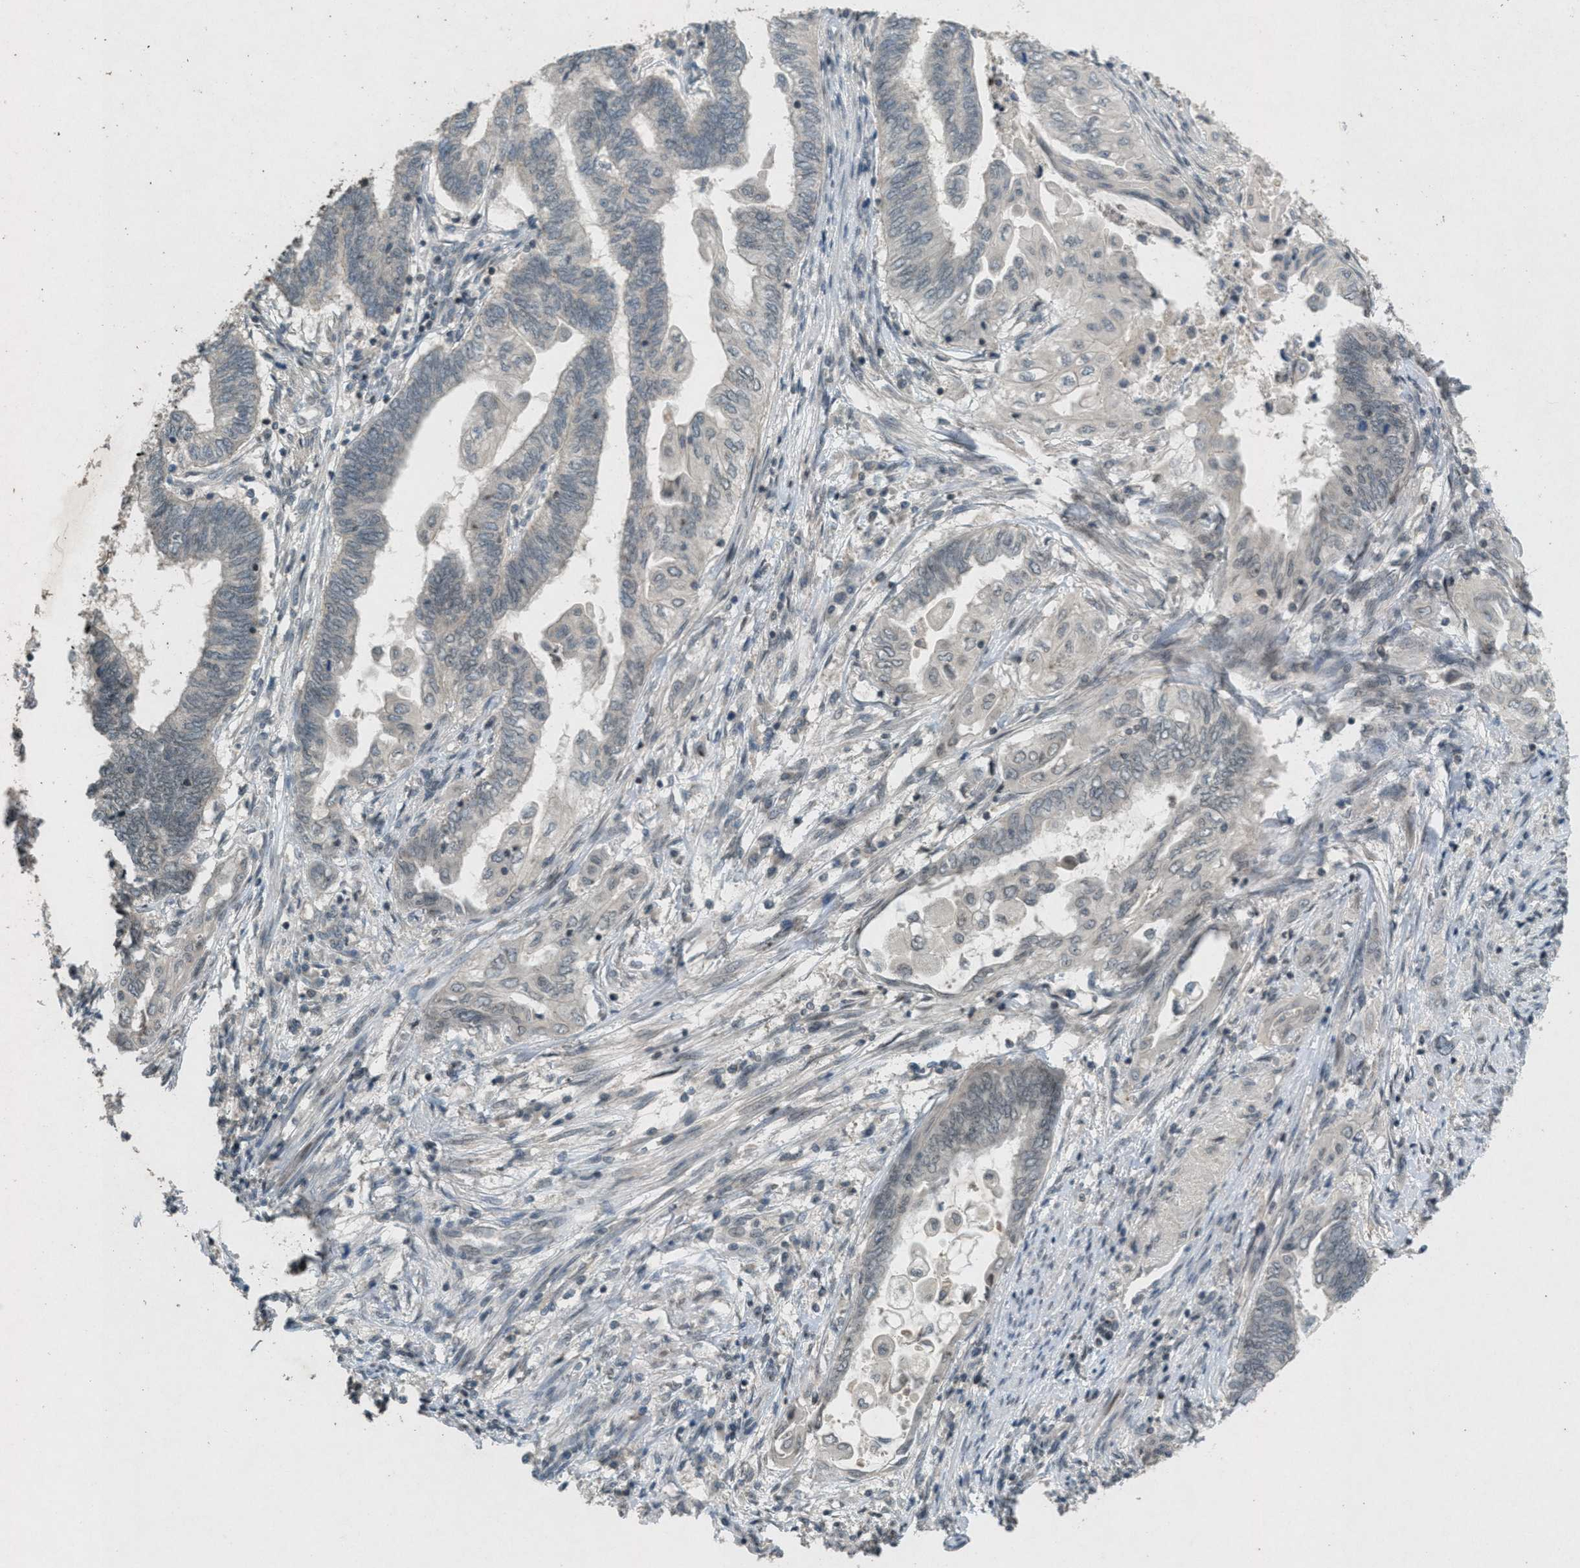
{"staining": {"intensity": "negative", "quantity": "none", "location": "none"}, "tissue": "endometrial cancer", "cell_type": "Tumor cells", "image_type": "cancer", "snomed": [{"axis": "morphology", "description": "Adenocarcinoma, NOS"}, {"axis": "topography", "description": "Uterus"}, {"axis": "topography", "description": "Endometrium"}], "caption": "Endometrial cancer (adenocarcinoma) was stained to show a protein in brown. There is no significant positivity in tumor cells.", "gene": "ABHD6", "patient": {"sex": "female", "age": 70}}